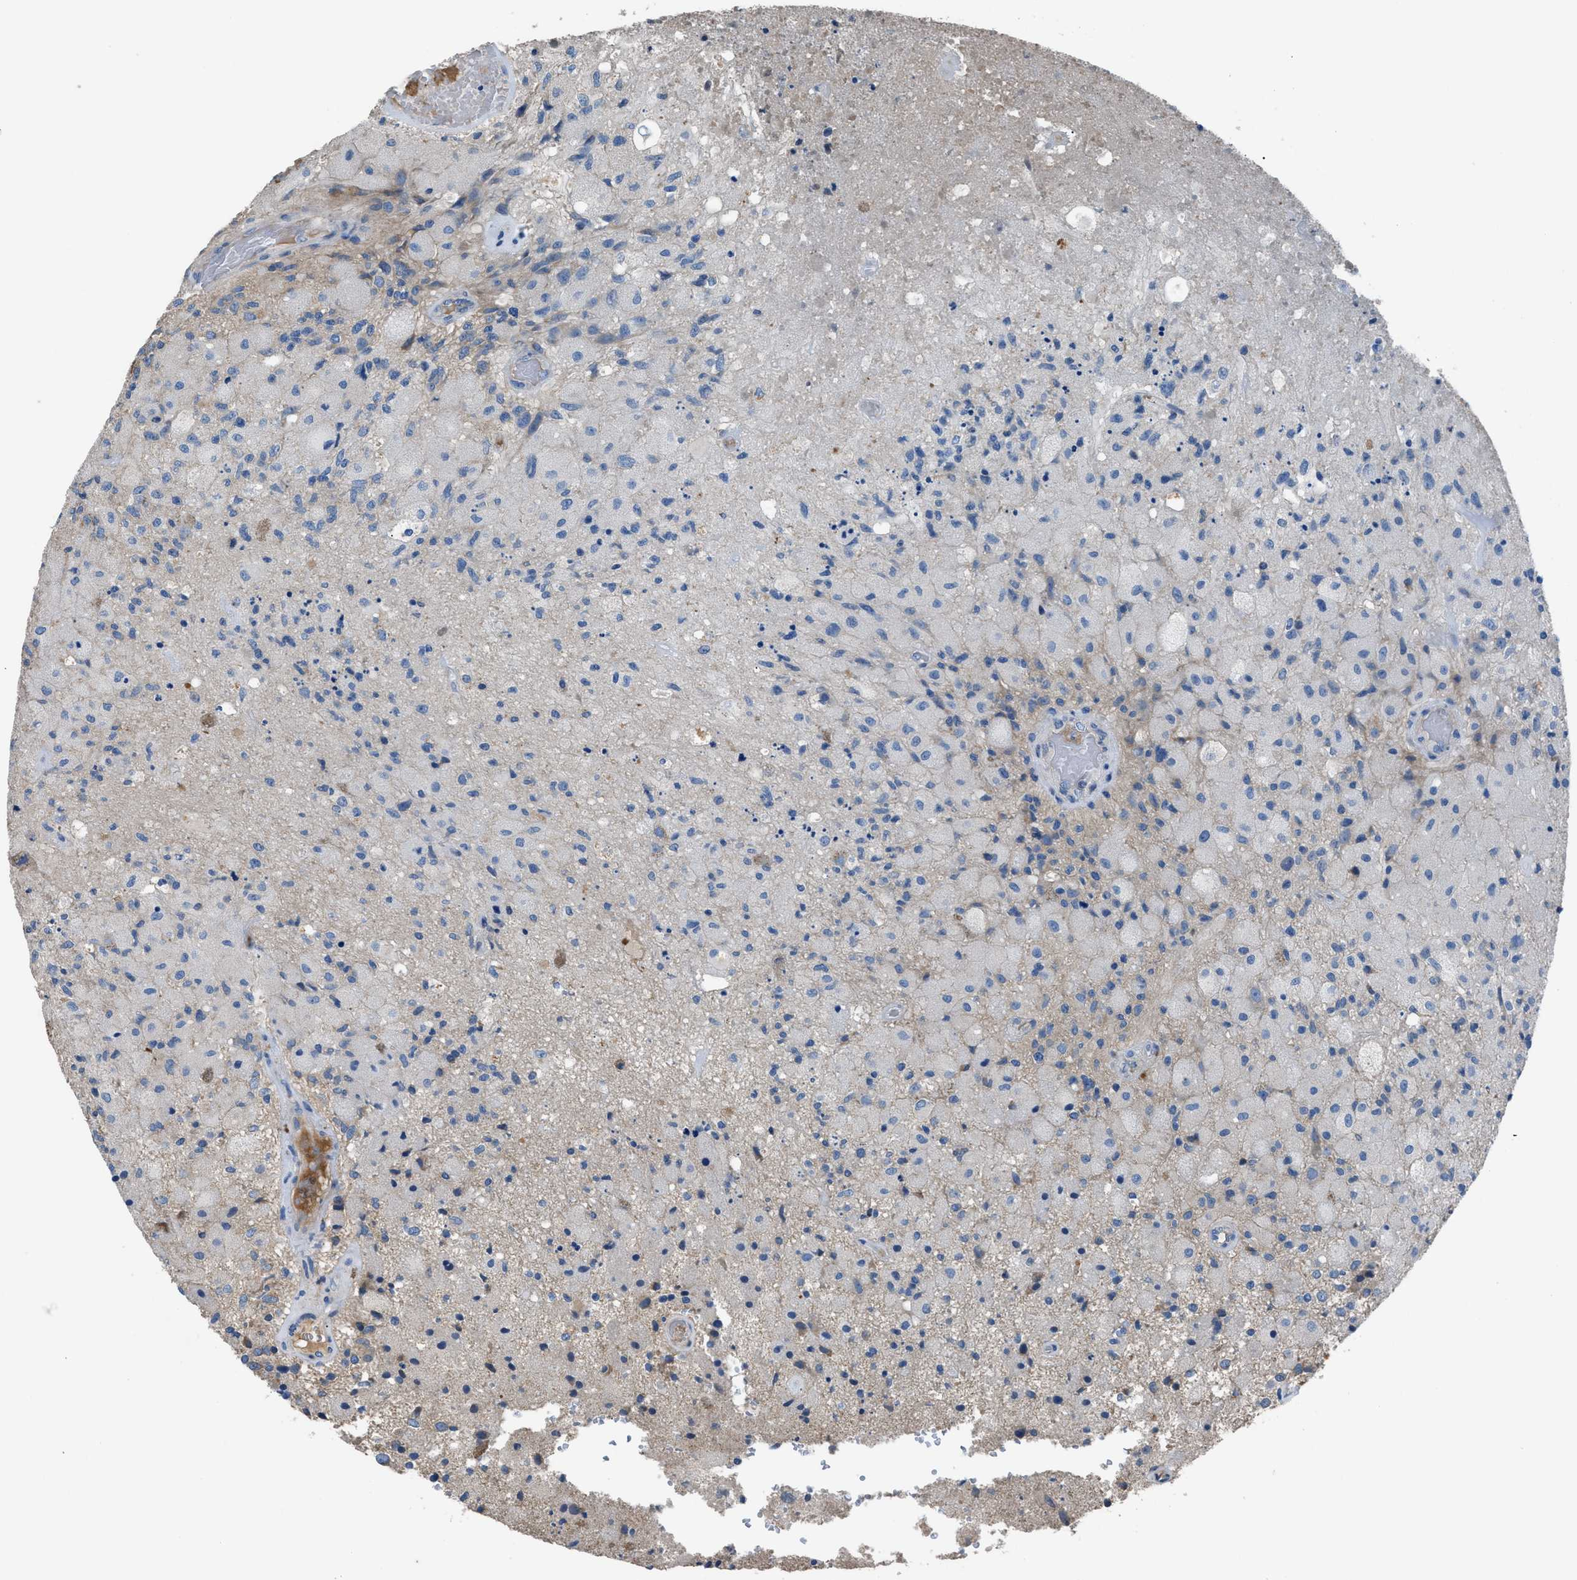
{"staining": {"intensity": "negative", "quantity": "none", "location": "none"}, "tissue": "glioma", "cell_type": "Tumor cells", "image_type": "cancer", "snomed": [{"axis": "morphology", "description": "Normal tissue, NOS"}, {"axis": "morphology", "description": "Glioma, malignant, High grade"}, {"axis": "topography", "description": "Cerebral cortex"}], "caption": "IHC image of neoplastic tissue: human malignant glioma (high-grade) stained with DAB (3,3'-diaminobenzidine) demonstrates no significant protein staining in tumor cells. (DAB immunohistochemistry (IHC) visualized using brightfield microscopy, high magnification).", "gene": "SGCZ", "patient": {"sex": "male", "age": 77}}